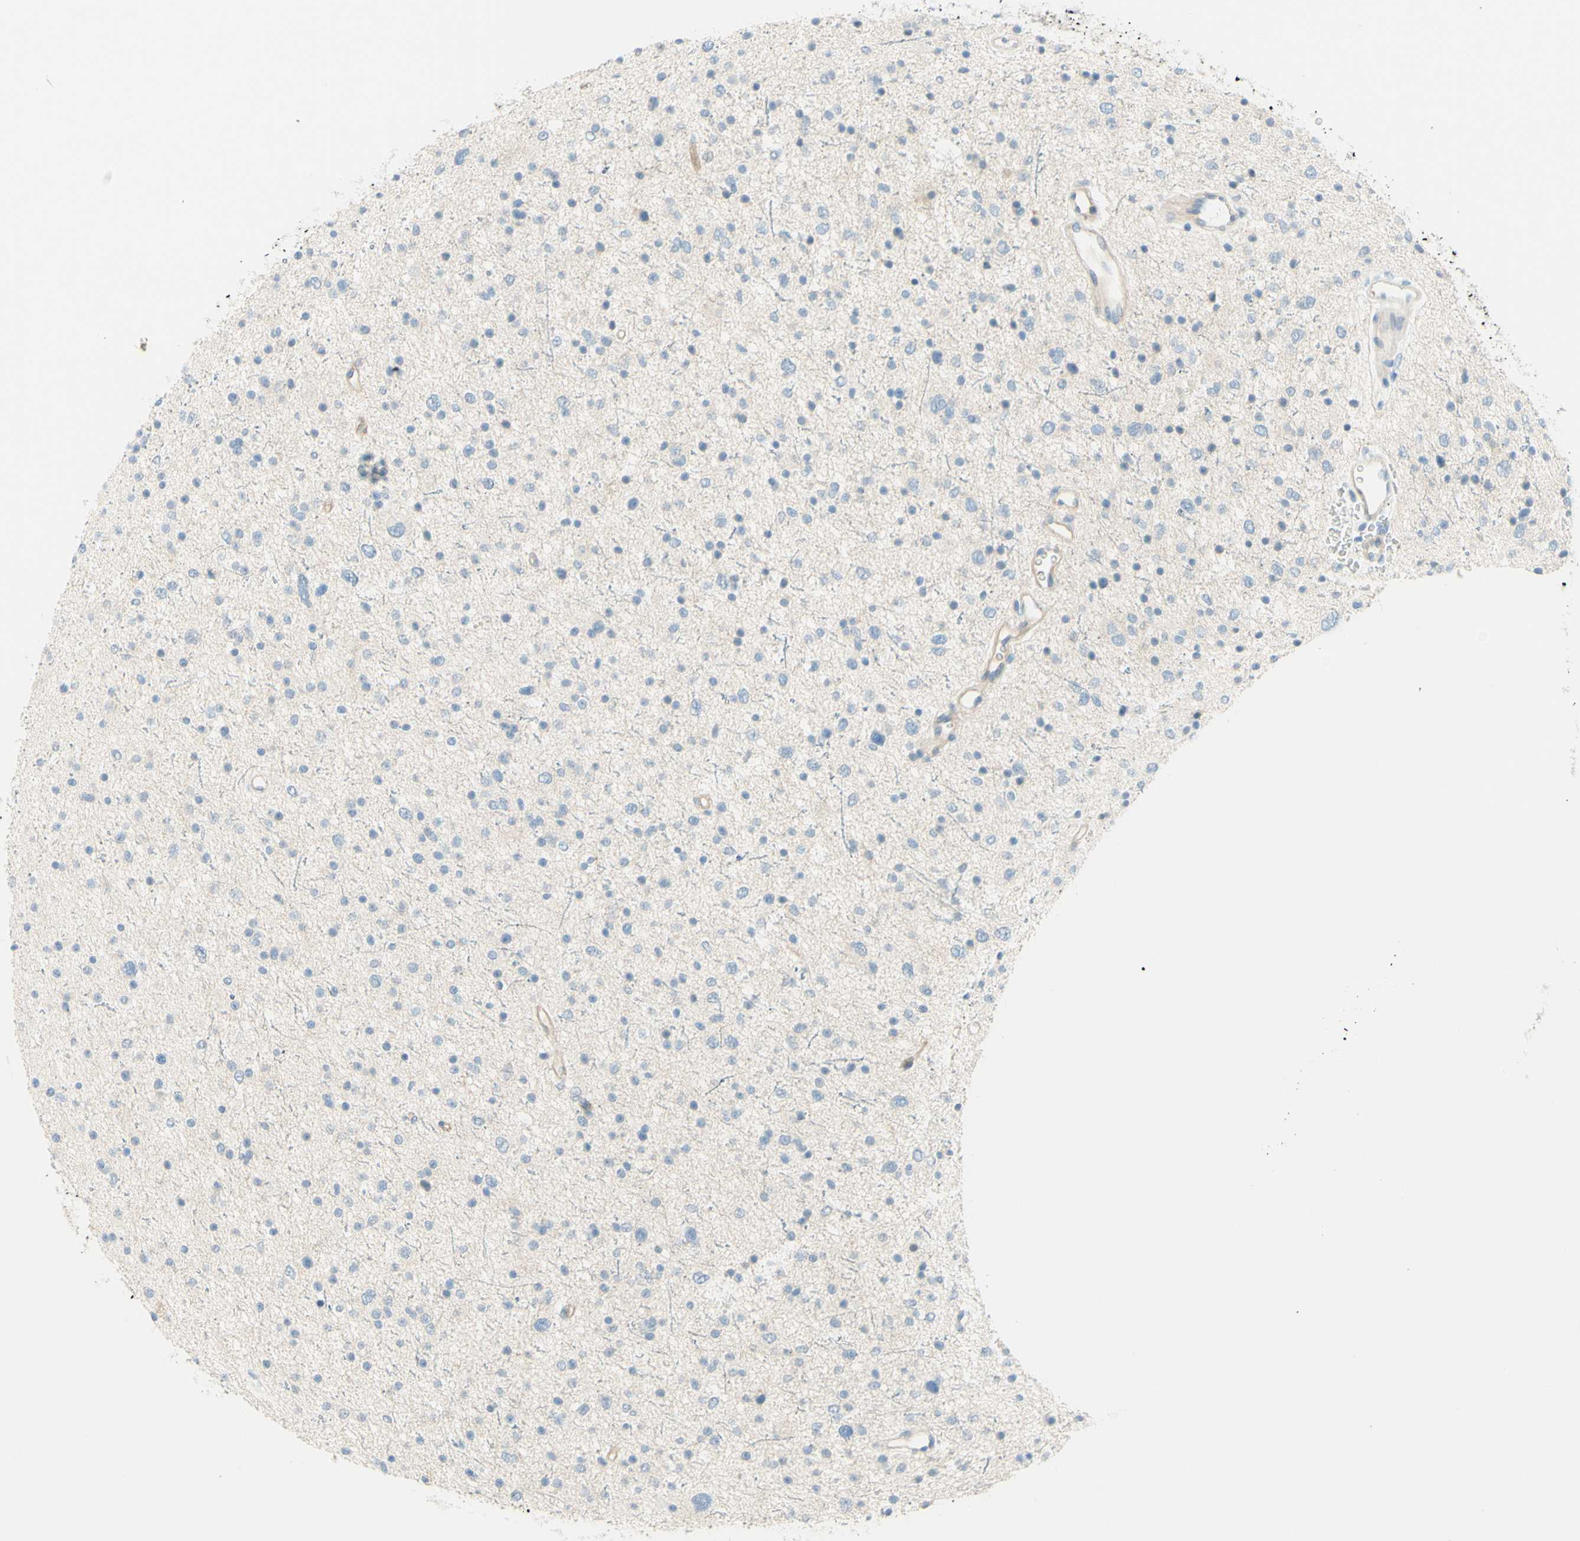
{"staining": {"intensity": "negative", "quantity": "none", "location": "none"}, "tissue": "glioma", "cell_type": "Tumor cells", "image_type": "cancer", "snomed": [{"axis": "morphology", "description": "Glioma, malignant, Low grade"}, {"axis": "topography", "description": "Brain"}], "caption": "Immunohistochemical staining of glioma demonstrates no significant staining in tumor cells.", "gene": "TMEM132D", "patient": {"sex": "female", "age": 37}}